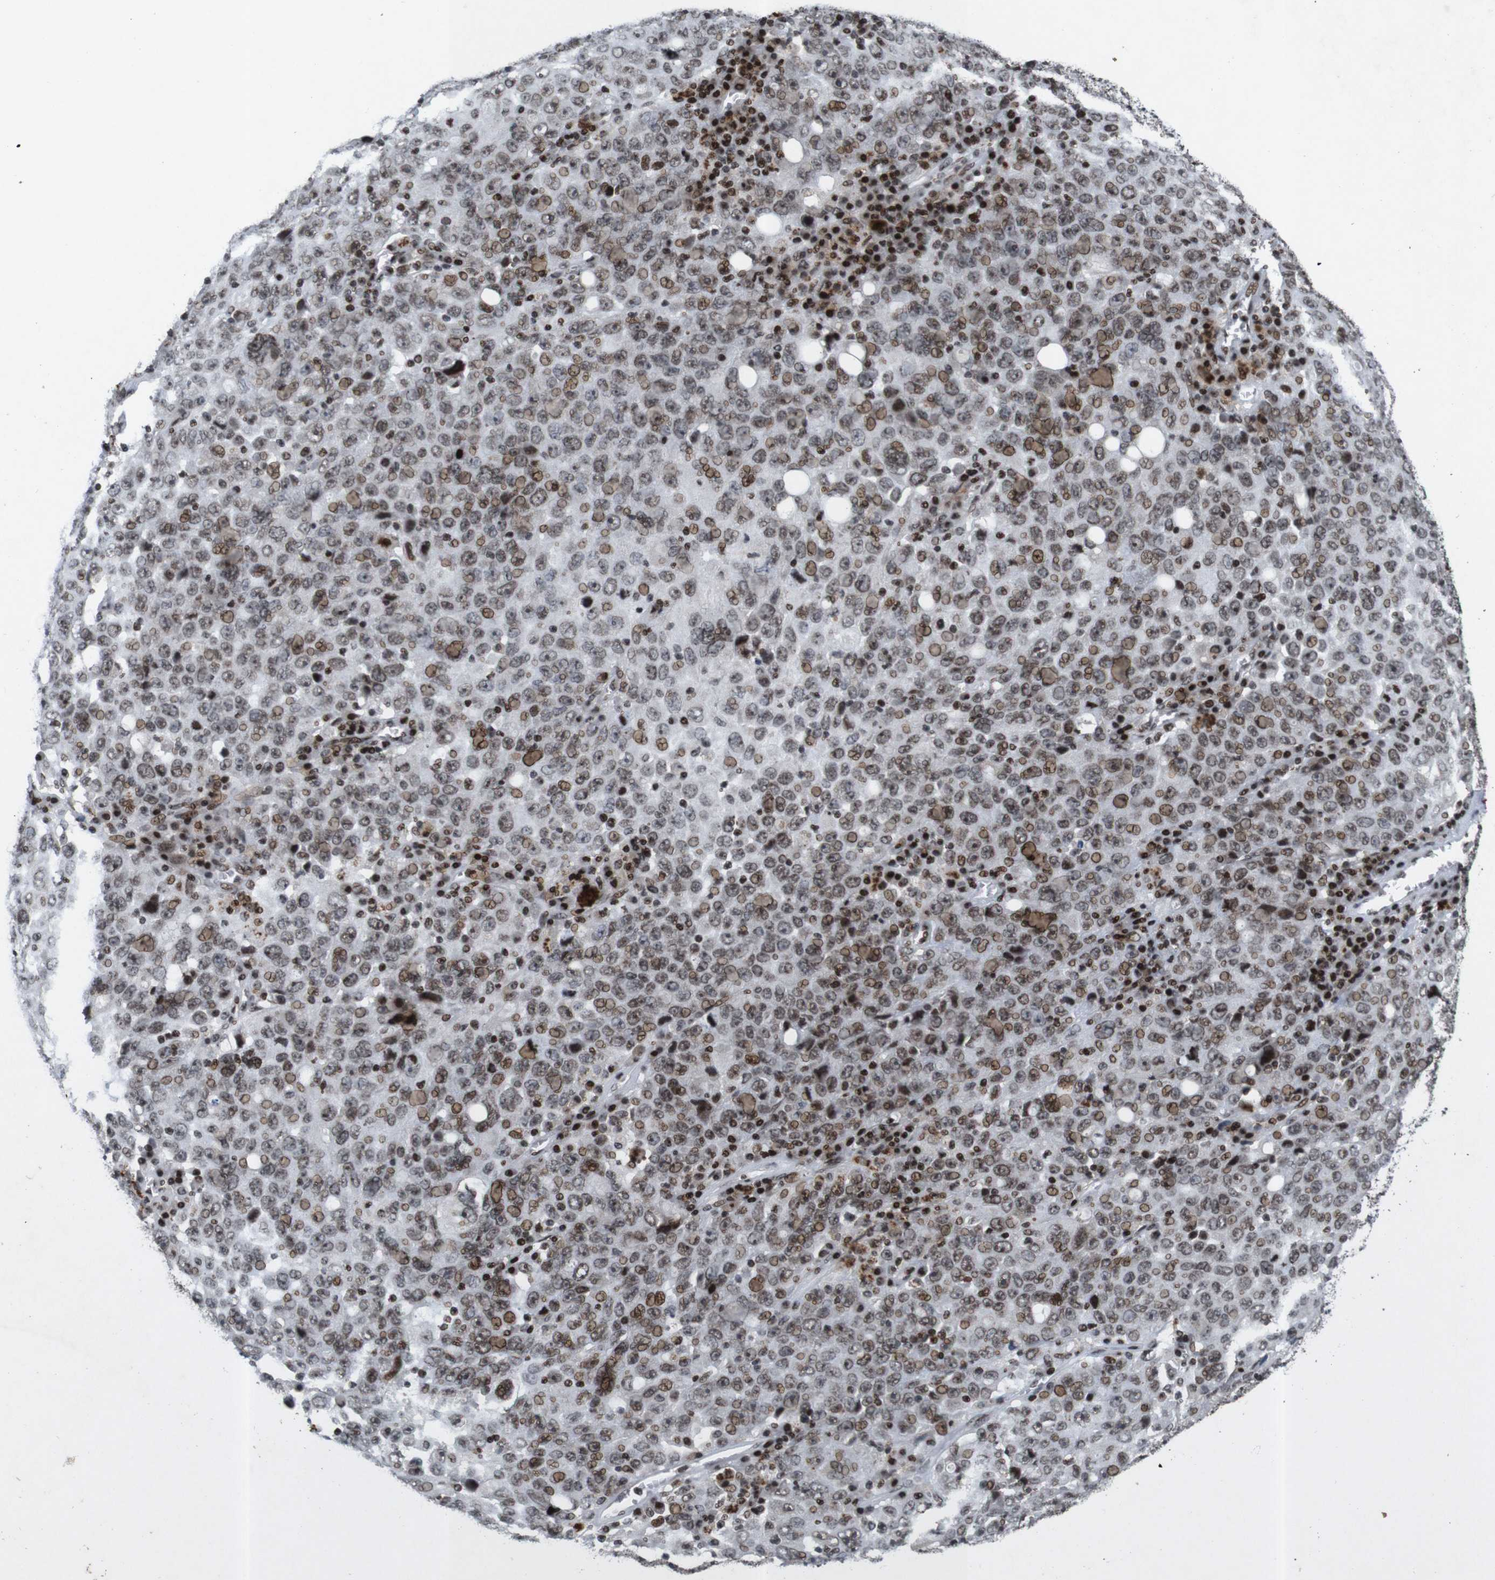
{"staining": {"intensity": "moderate", "quantity": ">75%", "location": "nuclear"}, "tissue": "ovarian cancer", "cell_type": "Tumor cells", "image_type": "cancer", "snomed": [{"axis": "morphology", "description": "Carcinoma, endometroid"}, {"axis": "topography", "description": "Ovary"}], "caption": "A brown stain highlights moderate nuclear expression of a protein in ovarian endometroid carcinoma tumor cells. The staining was performed using DAB (3,3'-diaminobenzidine) to visualize the protein expression in brown, while the nuclei were stained in blue with hematoxylin (Magnification: 20x).", "gene": "MAGEH1", "patient": {"sex": "female", "age": 62}}